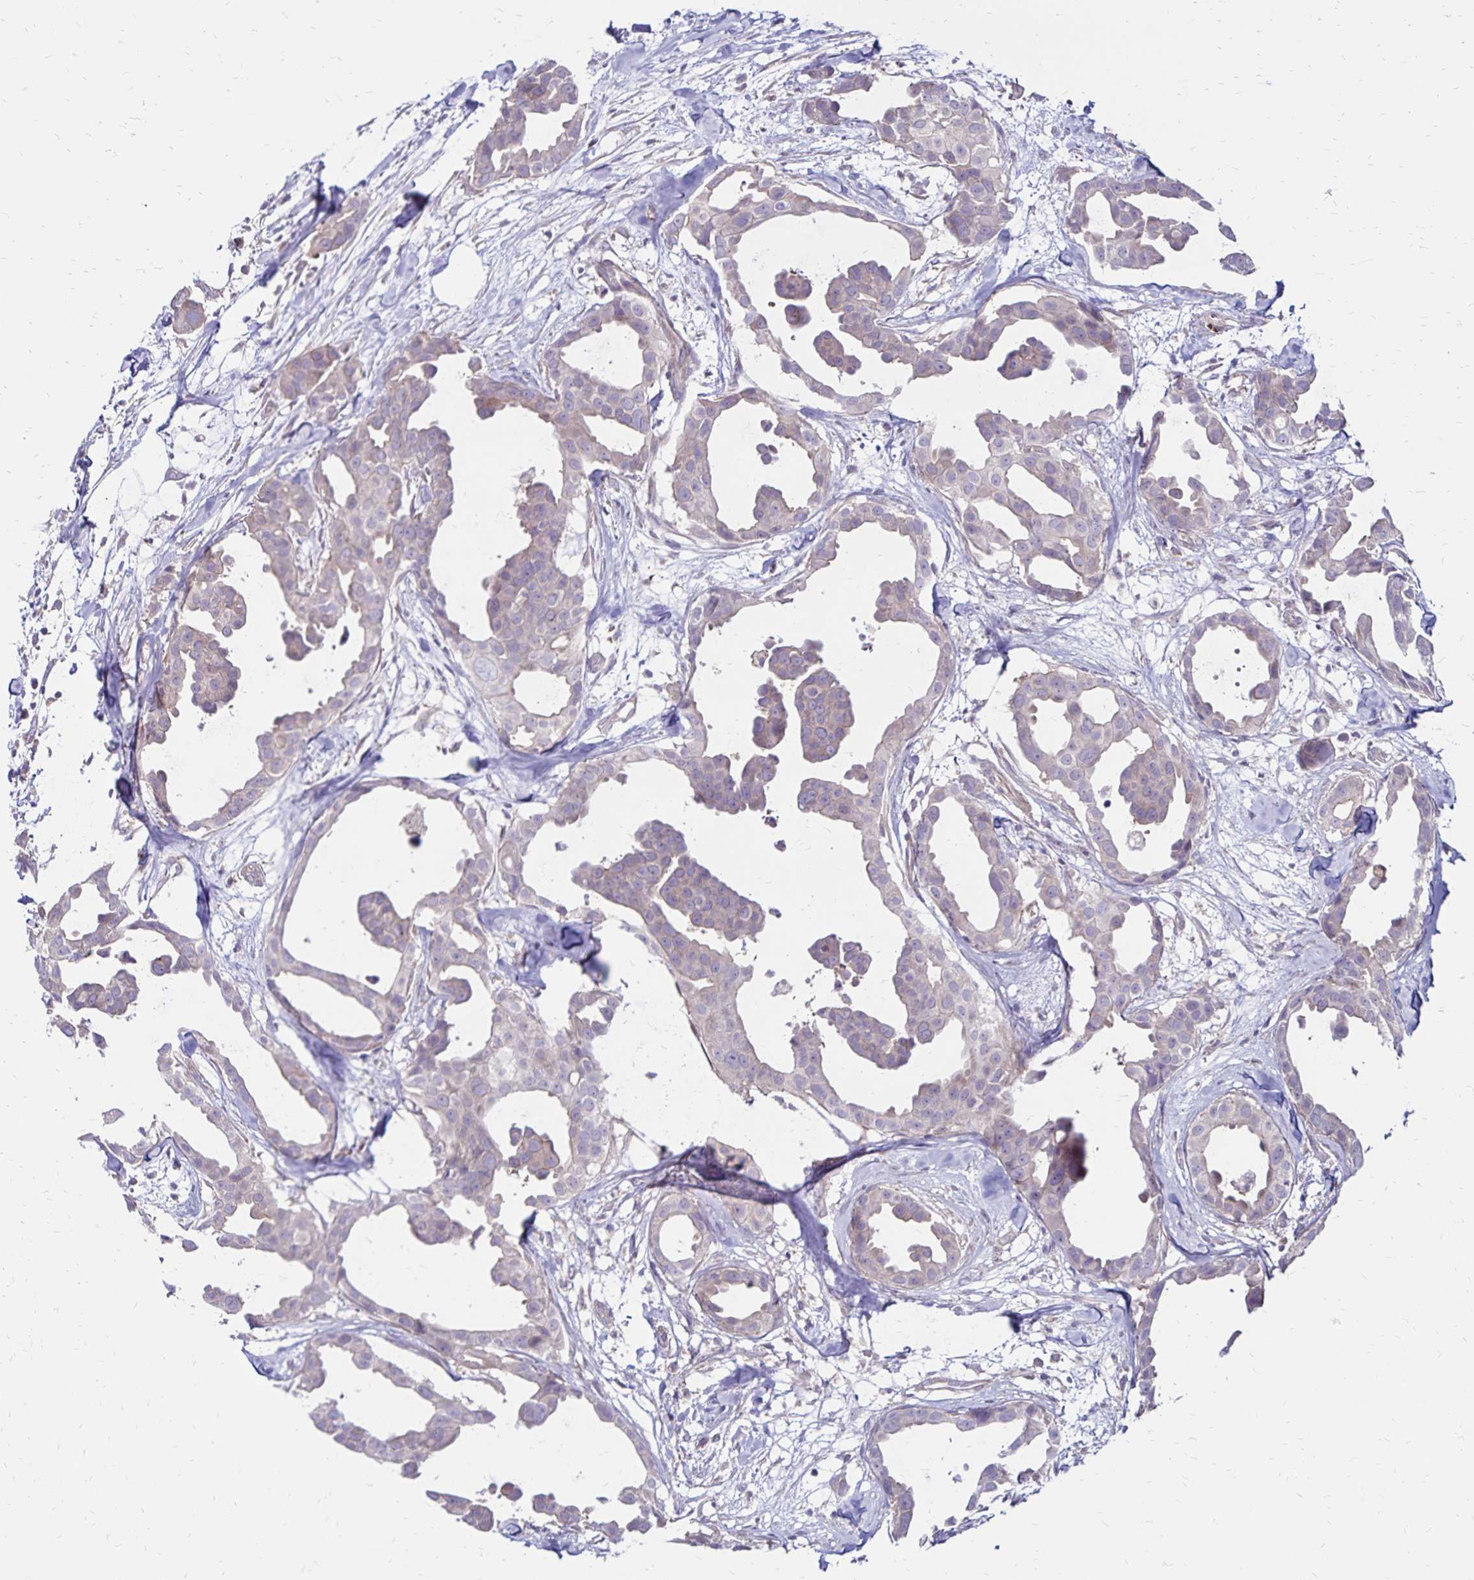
{"staining": {"intensity": "weak", "quantity": "<25%", "location": "cytoplasmic/membranous"}, "tissue": "breast cancer", "cell_type": "Tumor cells", "image_type": "cancer", "snomed": [{"axis": "morphology", "description": "Duct carcinoma"}, {"axis": "topography", "description": "Breast"}], "caption": "Tumor cells show no significant protein staining in infiltrating ductal carcinoma (breast). (IHC, brightfield microscopy, high magnification).", "gene": "FSD1", "patient": {"sex": "female", "age": 38}}